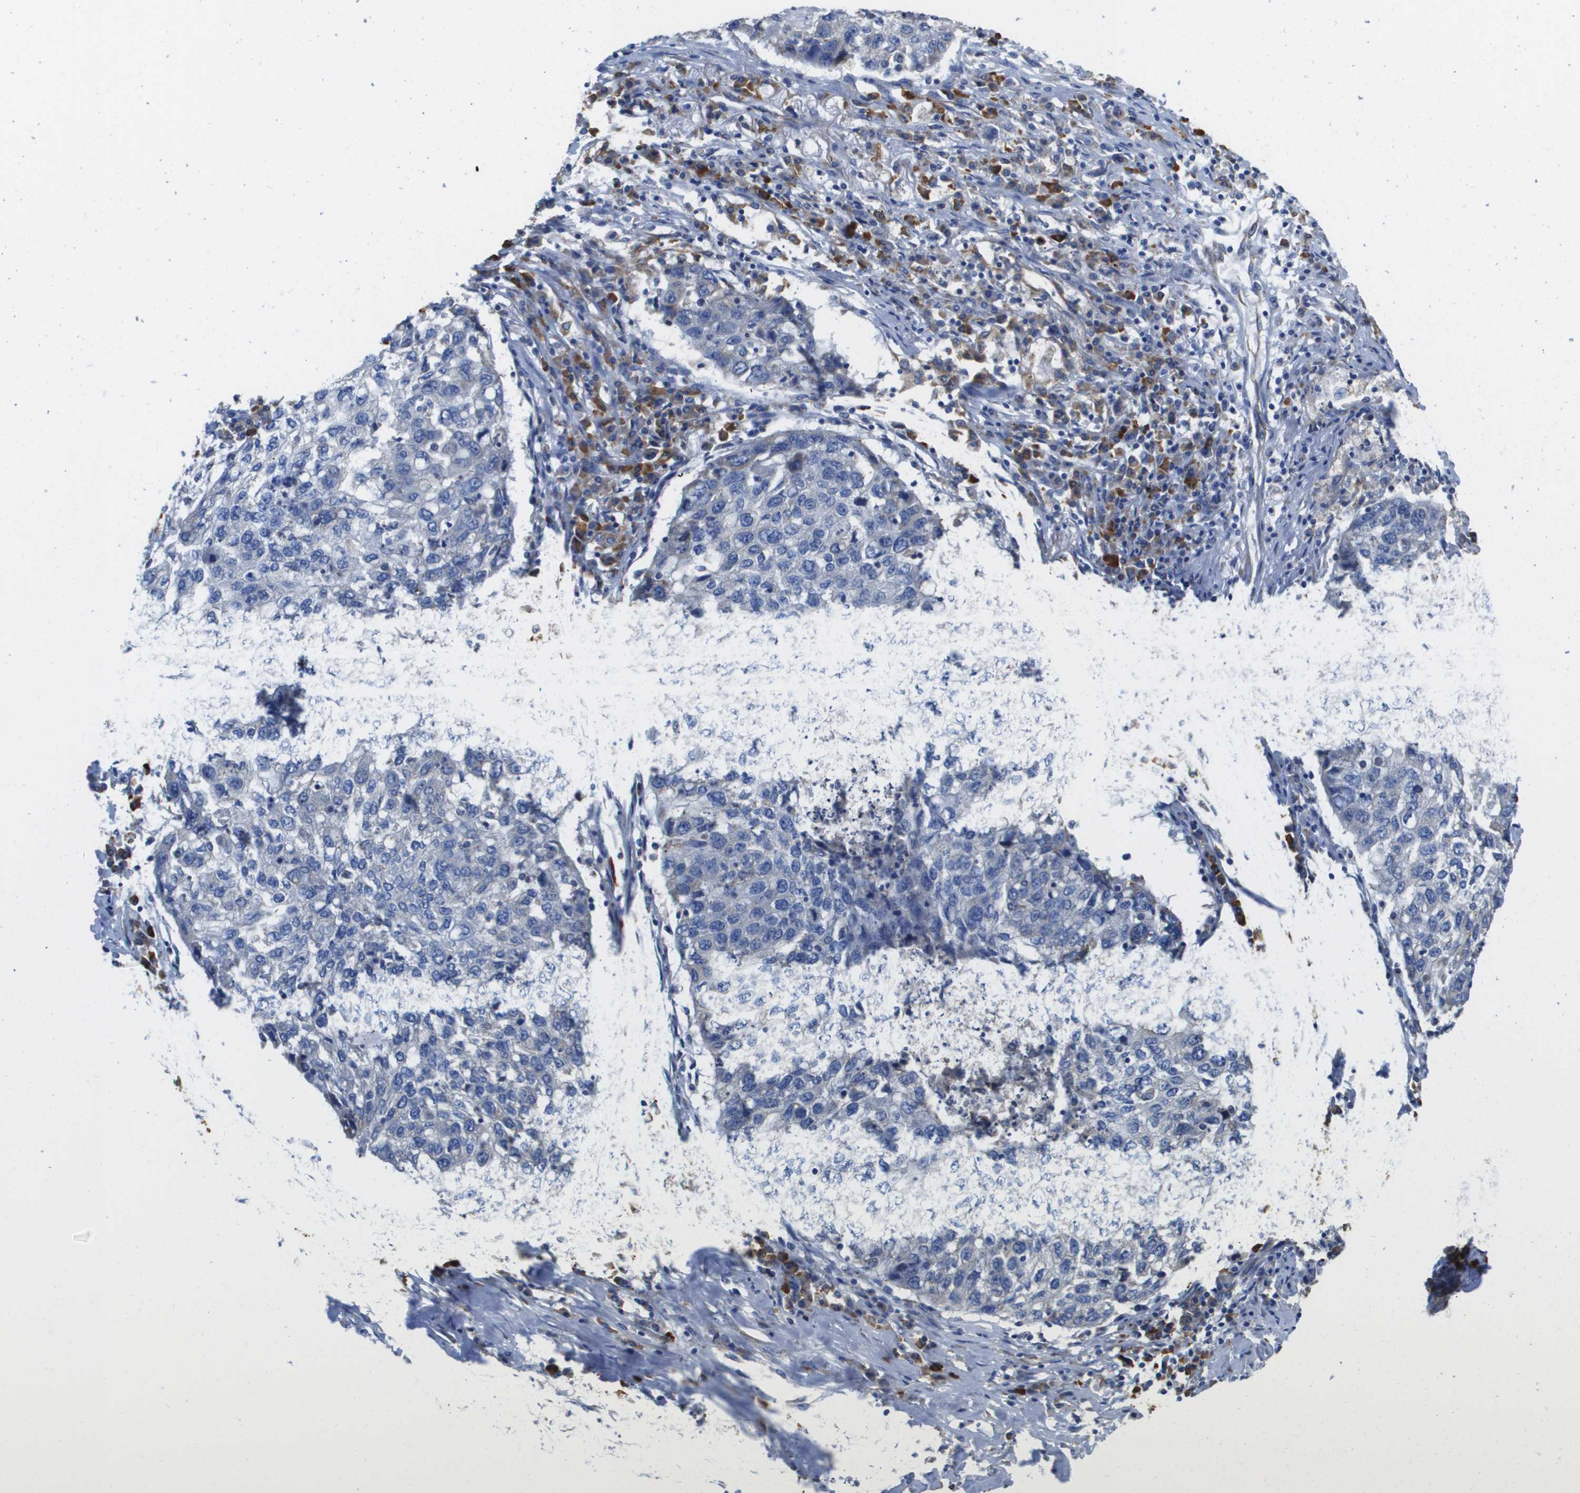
{"staining": {"intensity": "negative", "quantity": "none", "location": "none"}, "tissue": "lung cancer", "cell_type": "Tumor cells", "image_type": "cancer", "snomed": [{"axis": "morphology", "description": "Squamous cell carcinoma, NOS"}, {"axis": "topography", "description": "Lung"}], "caption": "DAB (3,3'-diaminobenzidine) immunohistochemical staining of human lung cancer (squamous cell carcinoma) displays no significant staining in tumor cells.", "gene": "SDR42E1", "patient": {"sex": "female", "age": 63}}